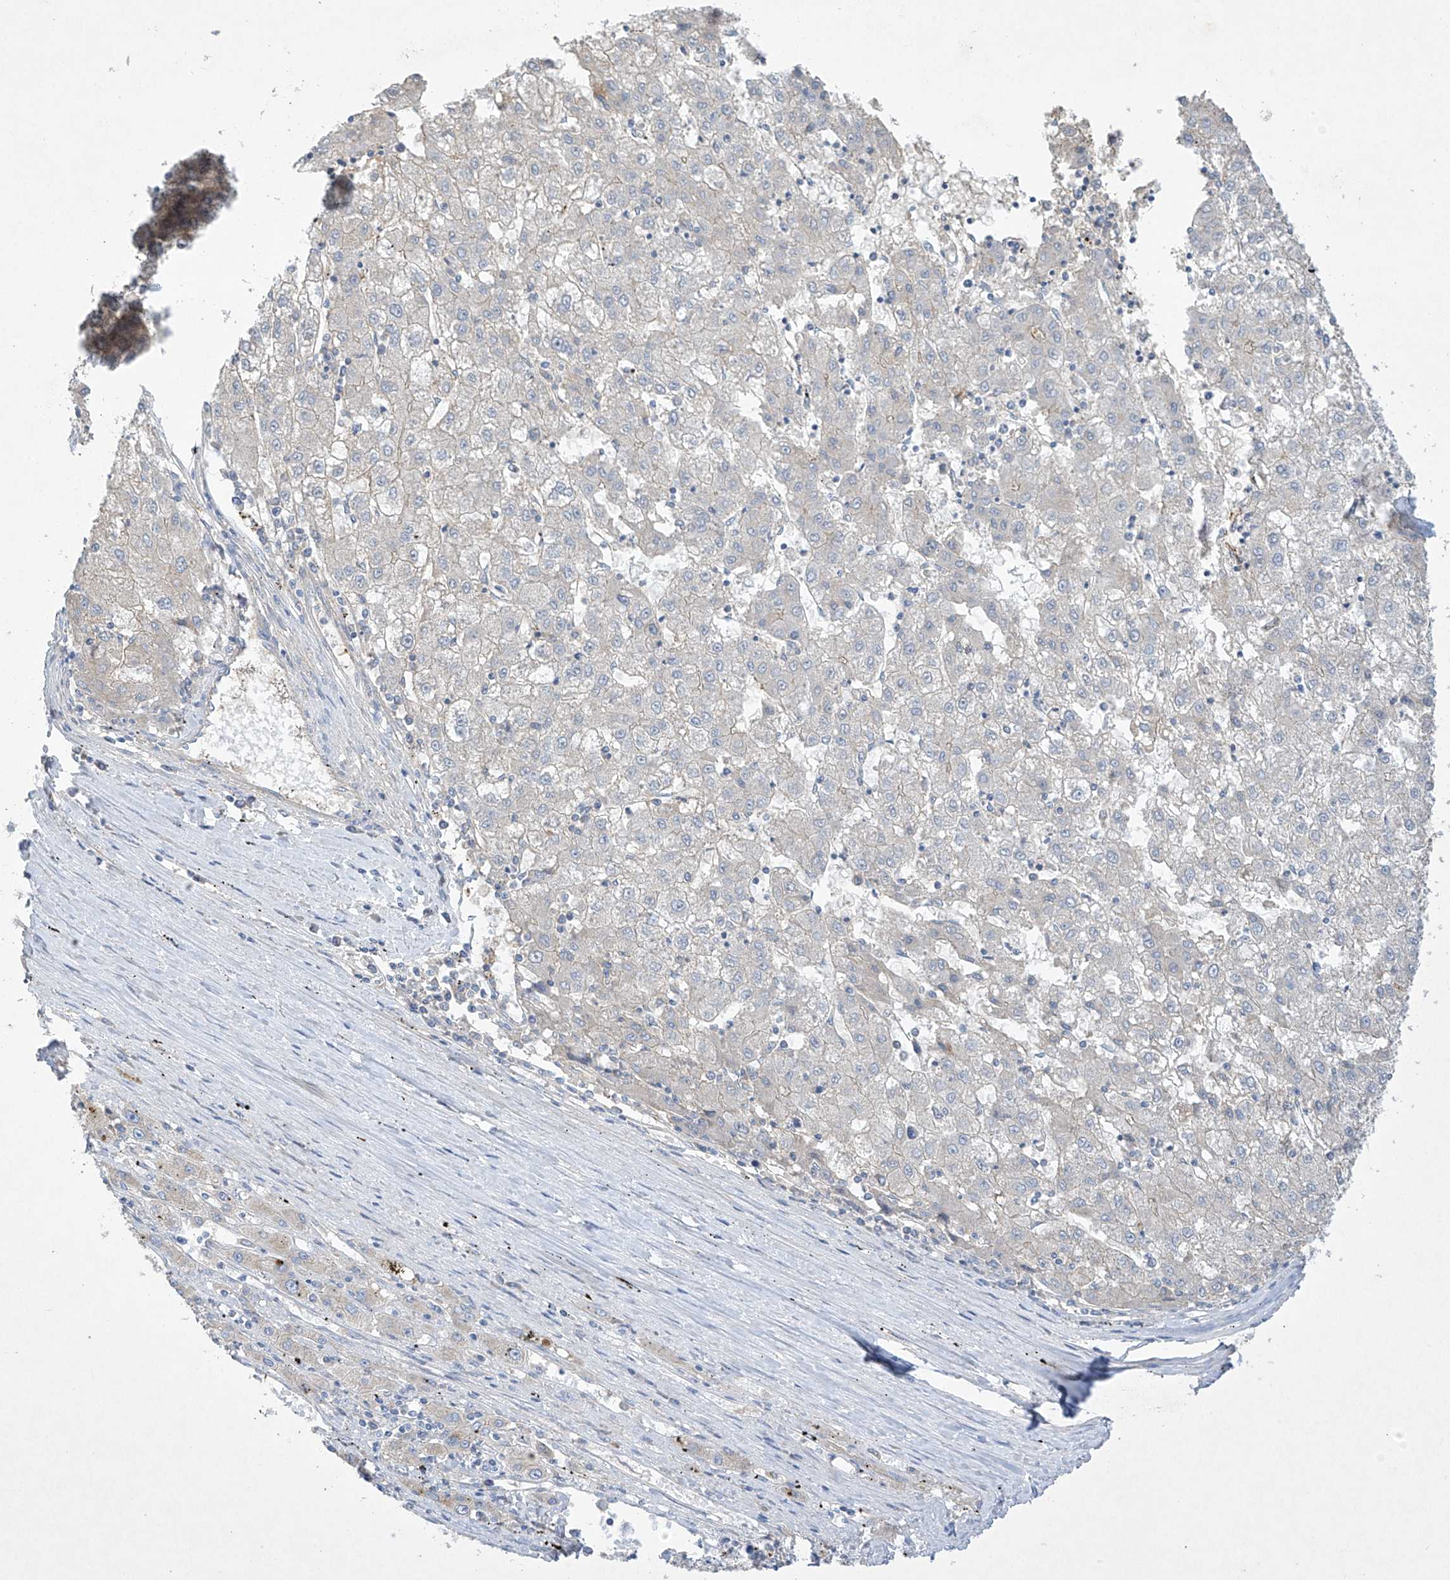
{"staining": {"intensity": "negative", "quantity": "none", "location": "none"}, "tissue": "liver cancer", "cell_type": "Tumor cells", "image_type": "cancer", "snomed": [{"axis": "morphology", "description": "Carcinoma, Hepatocellular, NOS"}, {"axis": "topography", "description": "Liver"}], "caption": "This micrograph is of liver cancer stained with immunohistochemistry (IHC) to label a protein in brown with the nuclei are counter-stained blue. There is no positivity in tumor cells. (DAB (3,3'-diaminobenzidine) immunohistochemistry, high magnification).", "gene": "PRSS12", "patient": {"sex": "male", "age": 72}}